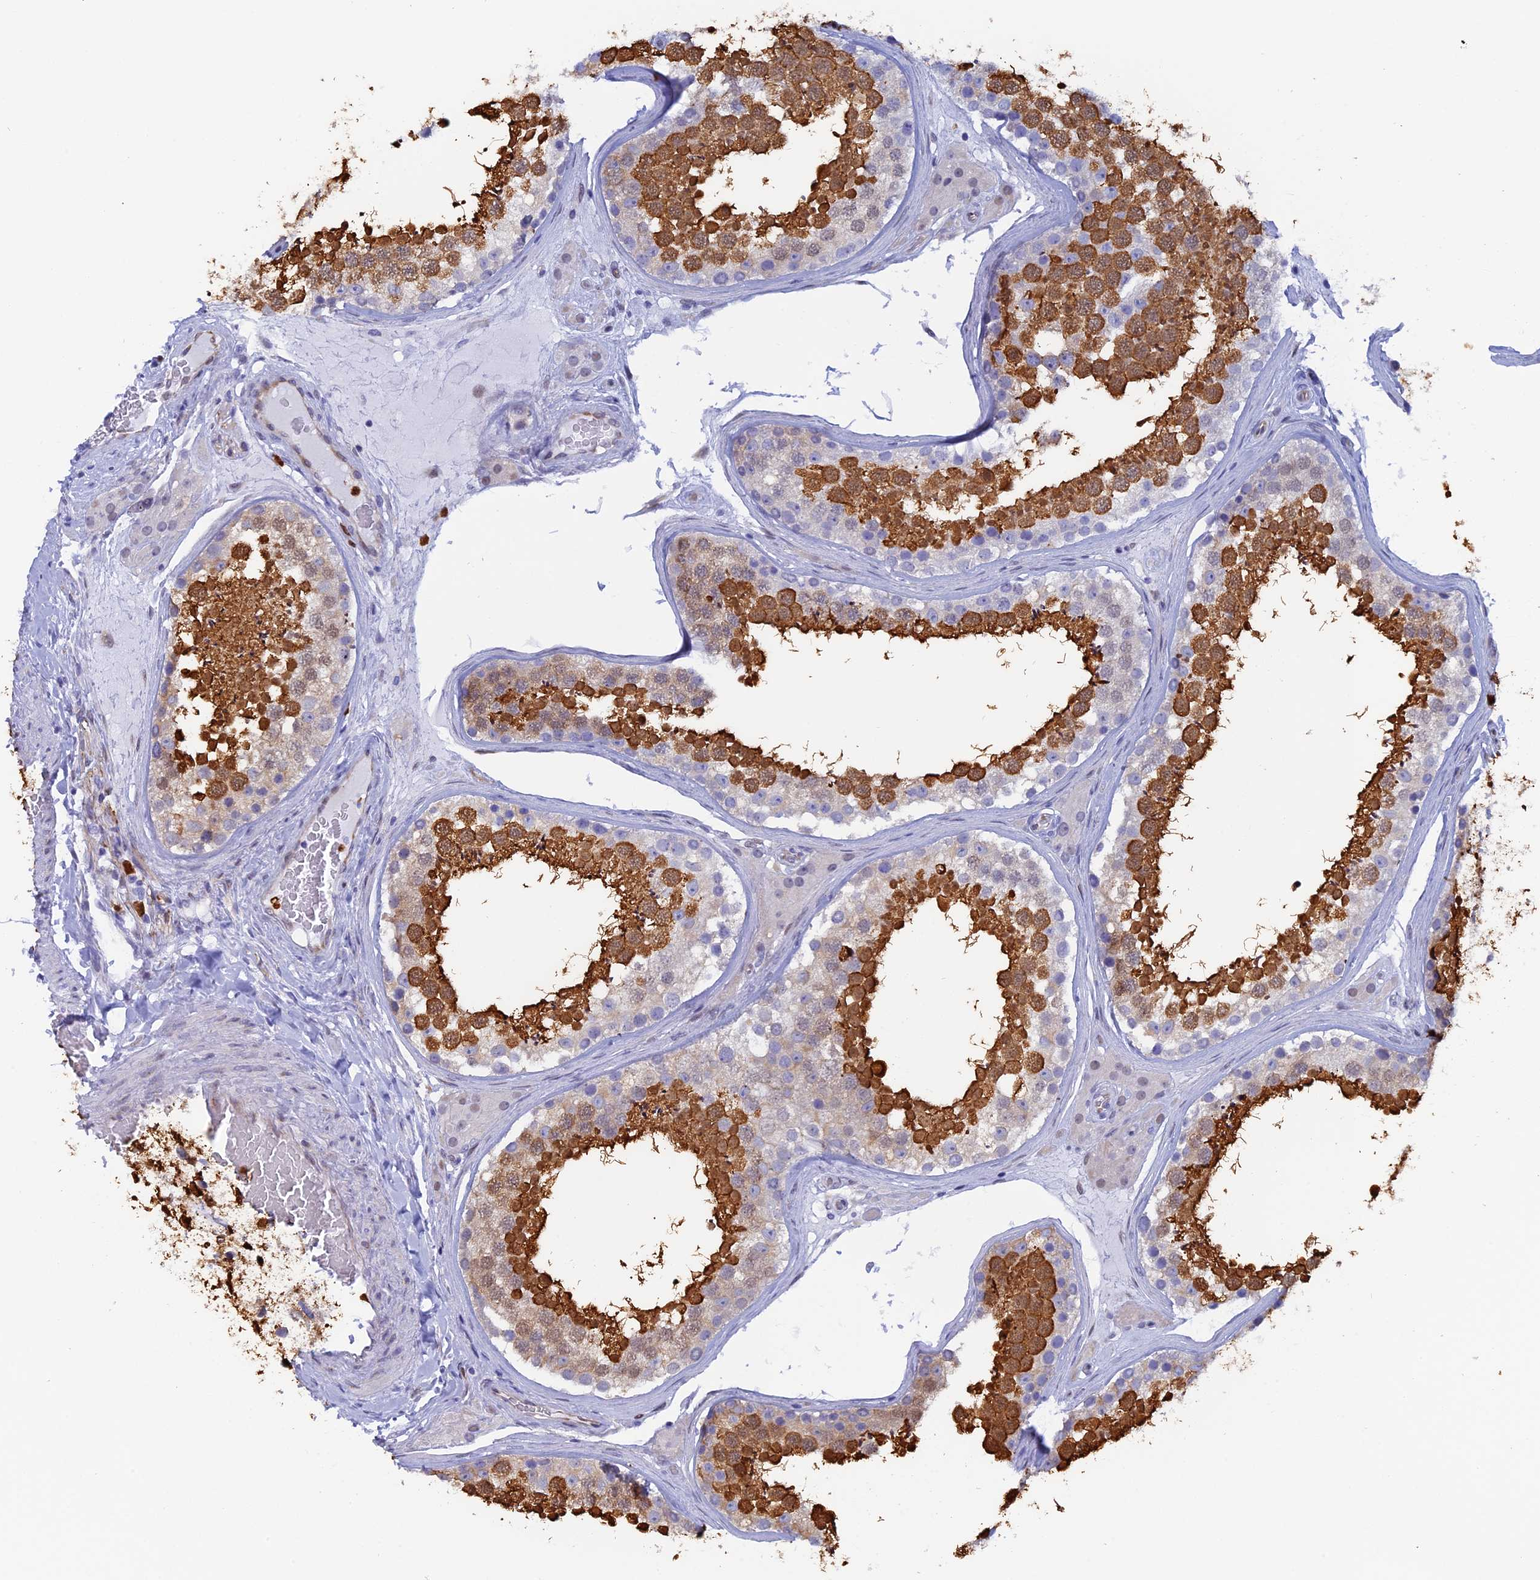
{"staining": {"intensity": "strong", "quantity": "25%-75%", "location": "cytoplasmic/membranous"}, "tissue": "testis", "cell_type": "Cells in seminiferous ducts", "image_type": "normal", "snomed": [{"axis": "morphology", "description": "Normal tissue, NOS"}, {"axis": "topography", "description": "Testis"}], "caption": "Immunohistochemical staining of benign human testis reveals high levels of strong cytoplasmic/membranous staining in approximately 25%-75% of cells in seminiferous ducts. Nuclei are stained in blue.", "gene": "SLC26A1", "patient": {"sex": "male", "age": 46}}